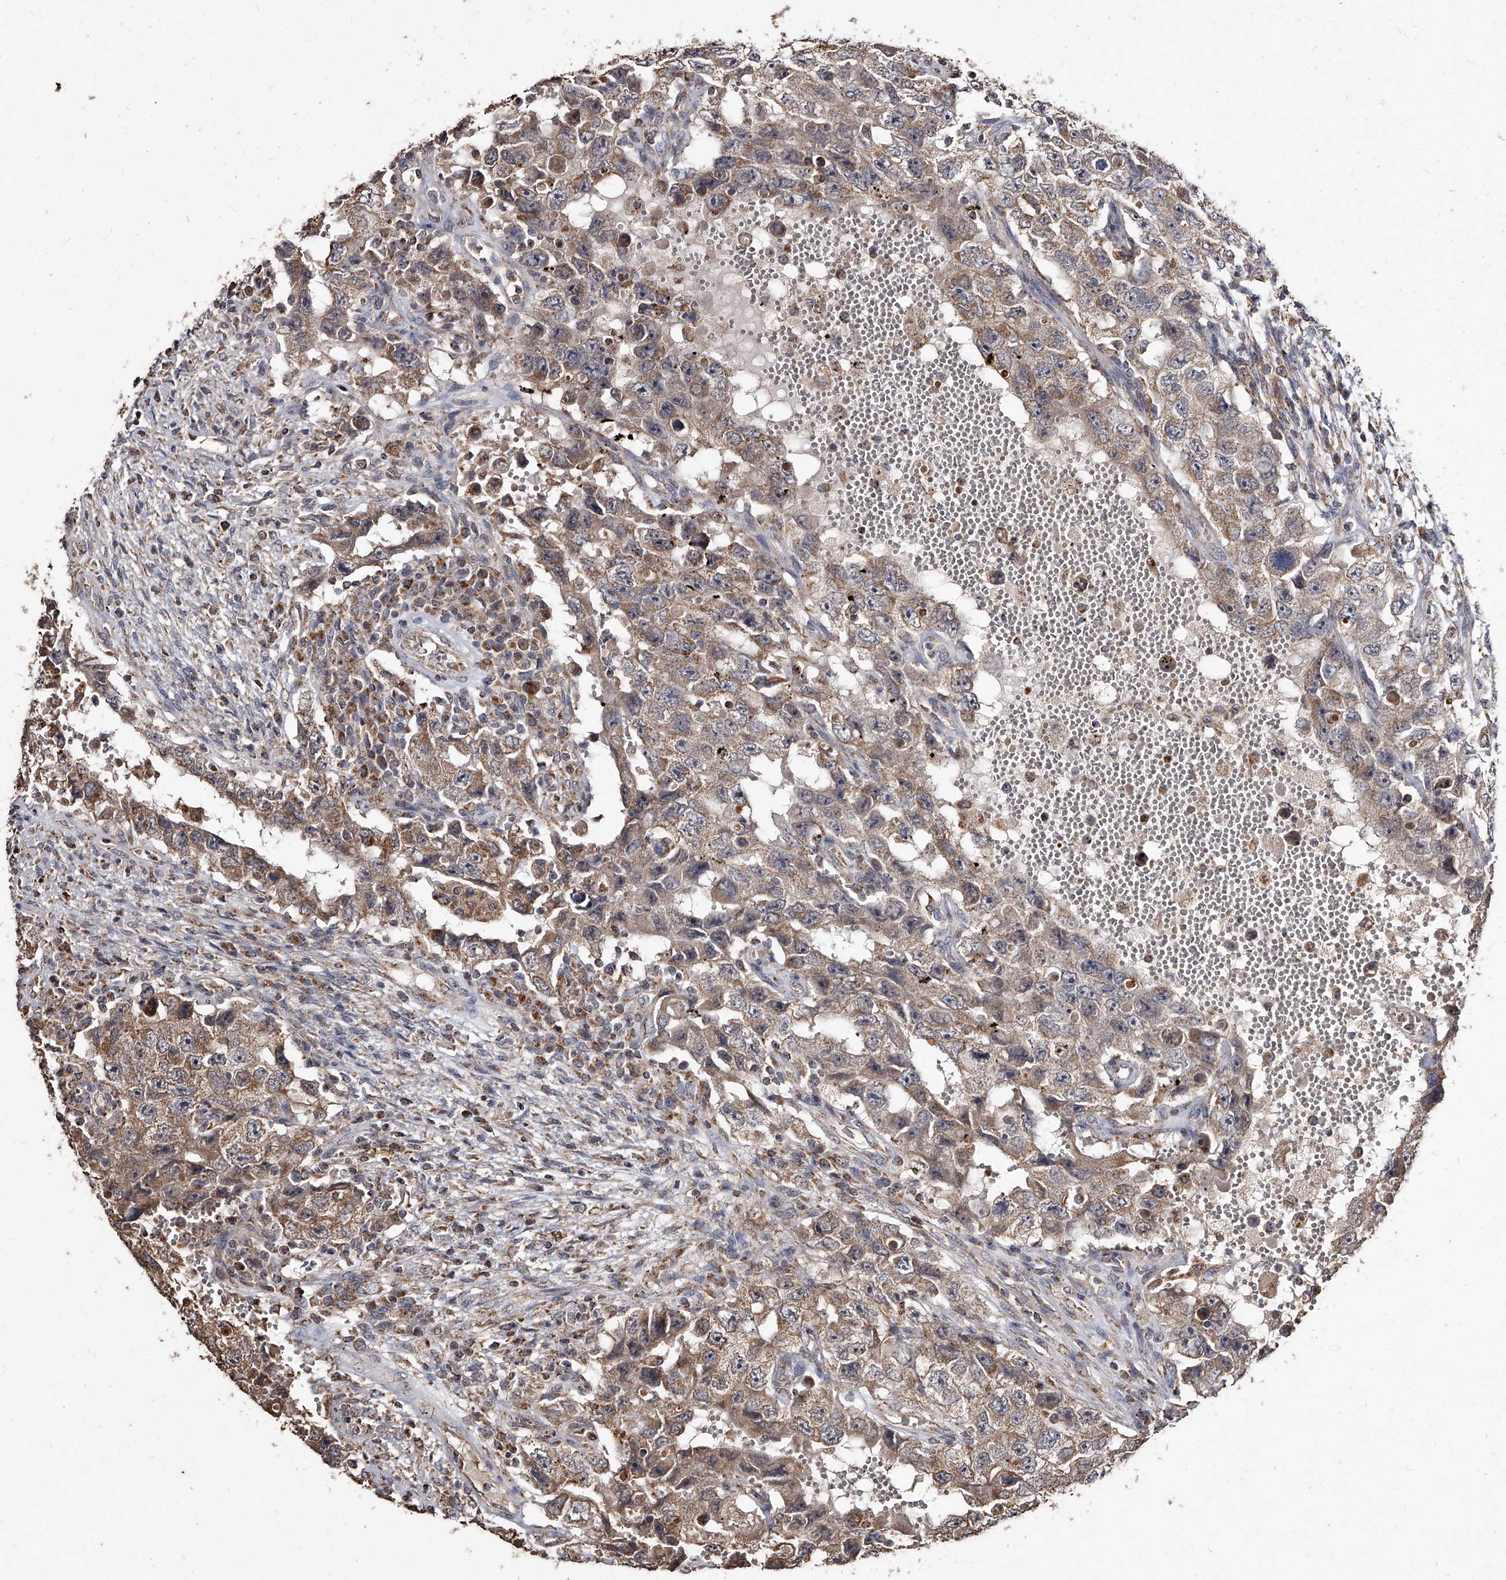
{"staining": {"intensity": "moderate", "quantity": ">75%", "location": "cytoplasmic/membranous"}, "tissue": "testis cancer", "cell_type": "Tumor cells", "image_type": "cancer", "snomed": [{"axis": "morphology", "description": "Carcinoma, Embryonal, NOS"}, {"axis": "topography", "description": "Testis"}], "caption": "Immunohistochemical staining of embryonal carcinoma (testis) displays medium levels of moderate cytoplasmic/membranous expression in approximately >75% of tumor cells.", "gene": "GPR183", "patient": {"sex": "male", "age": 26}}